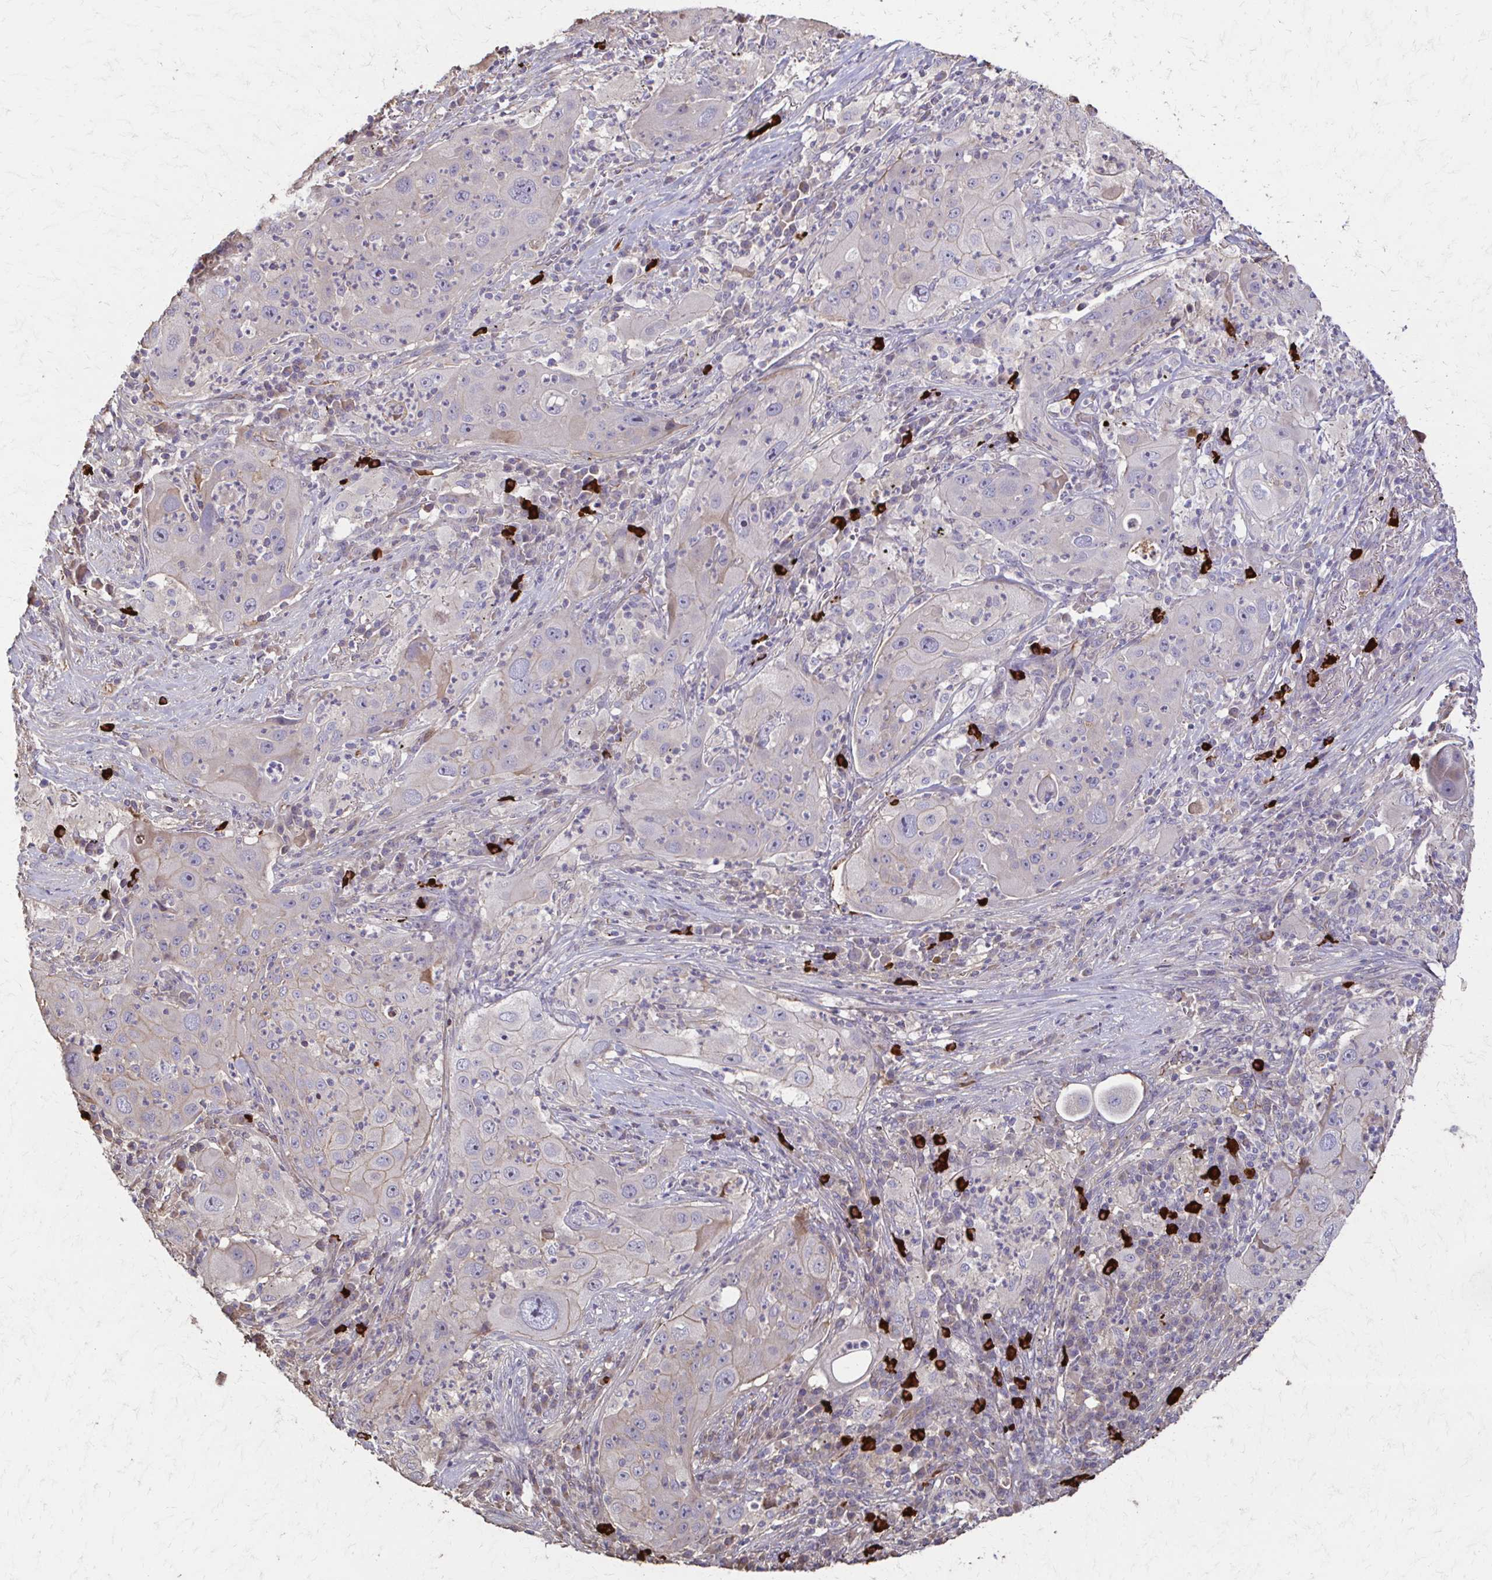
{"staining": {"intensity": "moderate", "quantity": "<25%", "location": "cytoplasmic/membranous"}, "tissue": "lung cancer", "cell_type": "Tumor cells", "image_type": "cancer", "snomed": [{"axis": "morphology", "description": "Squamous cell carcinoma, NOS"}, {"axis": "topography", "description": "Lung"}], "caption": "A micrograph of lung squamous cell carcinoma stained for a protein exhibits moderate cytoplasmic/membranous brown staining in tumor cells.", "gene": "IL18BP", "patient": {"sex": "female", "age": 59}}